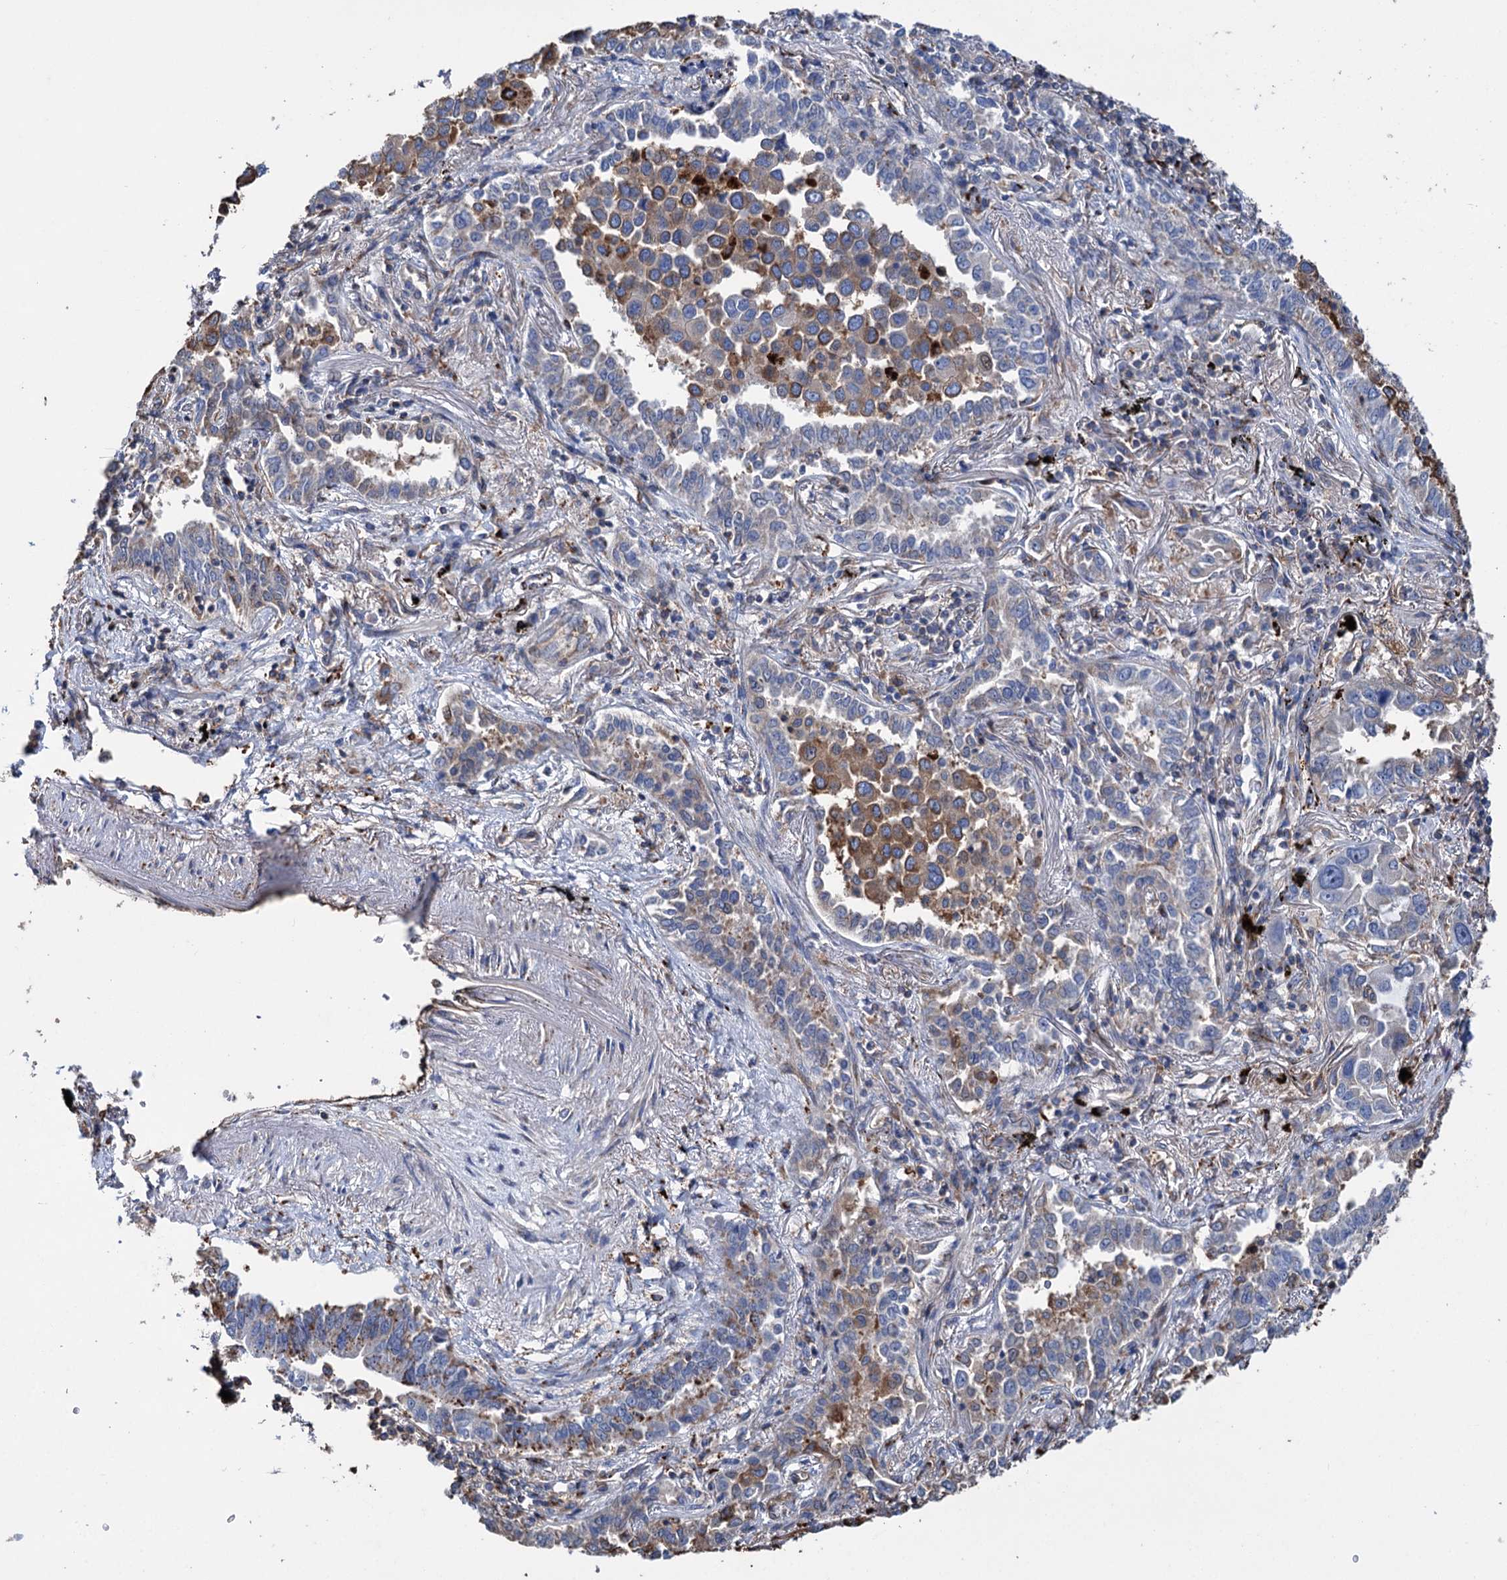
{"staining": {"intensity": "moderate", "quantity": "<25%", "location": "cytoplasmic/membranous"}, "tissue": "lung cancer", "cell_type": "Tumor cells", "image_type": "cancer", "snomed": [{"axis": "morphology", "description": "Adenocarcinoma, NOS"}, {"axis": "topography", "description": "Lung"}], "caption": "Immunohistochemistry histopathology image of neoplastic tissue: adenocarcinoma (lung) stained using immunohistochemistry (IHC) exhibits low levels of moderate protein expression localized specifically in the cytoplasmic/membranous of tumor cells, appearing as a cytoplasmic/membranous brown color.", "gene": "SCPEP1", "patient": {"sex": "male", "age": 67}}